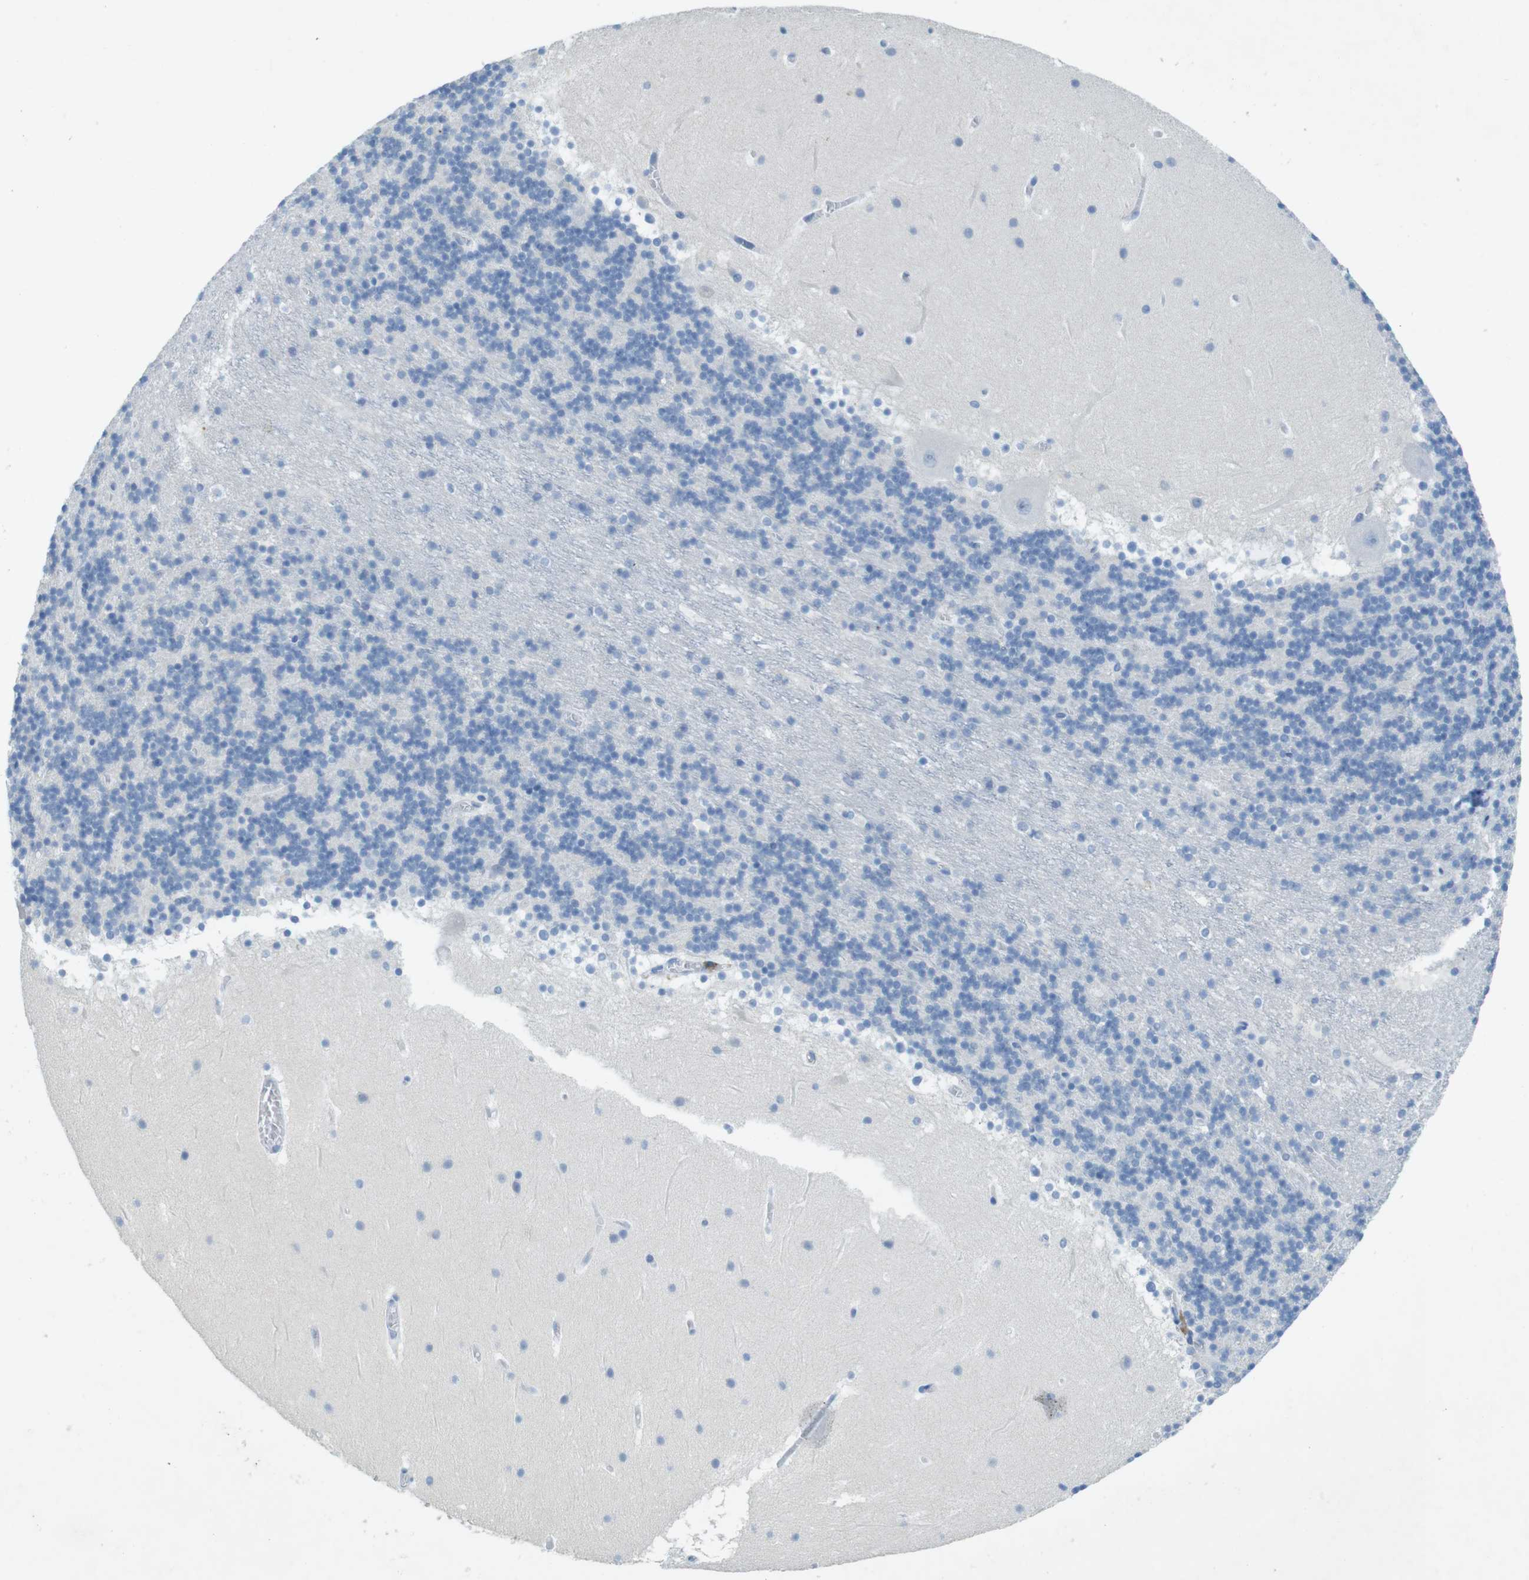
{"staining": {"intensity": "negative", "quantity": "none", "location": "none"}, "tissue": "cerebellum", "cell_type": "Cells in granular layer", "image_type": "normal", "snomed": [{"axis": "morphology", "description": "Normal tissue, NOS"}, {"axis": "topography", "description": "Cerebellum"}], "caption": "This micrograph is of unremarkable cerebellum stained with immunohistochemistry (IHC) to label a protein in brown with the nuclei are counter-stained blue. There is no staining in cells in granular layer.", "gene": "CD320", "patient": {"sex": "male", "age": 45}}